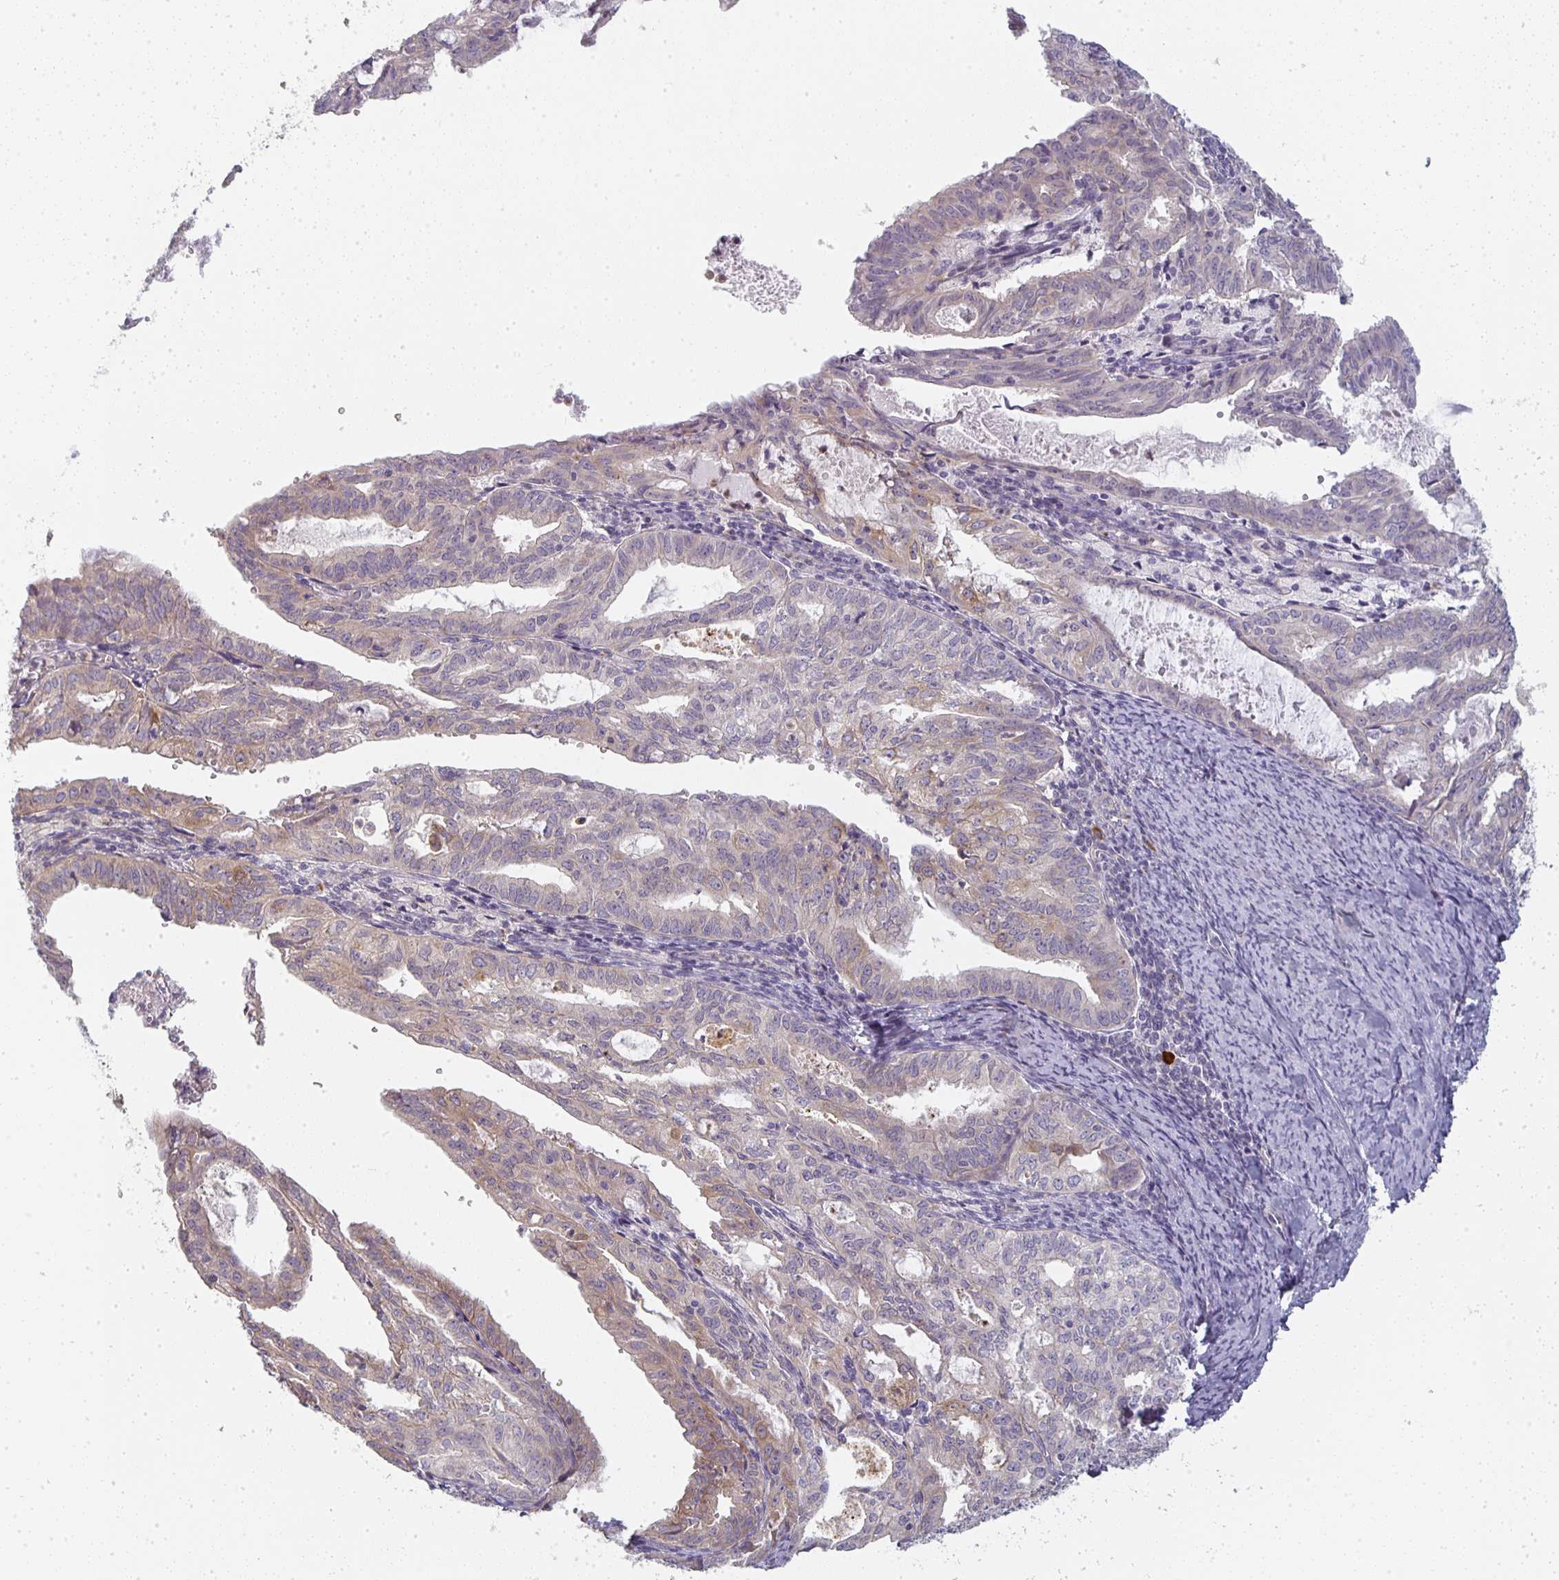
{"staining": {"intensity": "weak", "quantity": "25%-75%", "location": "cytoplasmic/membranous"}, "tissue": "endometrial cancer", "cell_type": "Tumor cells", "image_type": "cancer", "snomed": [{"axis": "morphology", "description": "Adenocarcinoma, NOS"}, {"axis": "topography", "description": "Endometrium"}], "caption": "The immunohistochemical stain labels weak cytoplasmic/membranous expression in tumor cells of endometrial adenocarcinoma tissue. The staining is performed using DAB brown chromogen to label protein expression. The nuclei are counter-stained blue using hematoxylin.", "gene": "CTHRC1", "patient": {"sex": "female", "age": 70}}